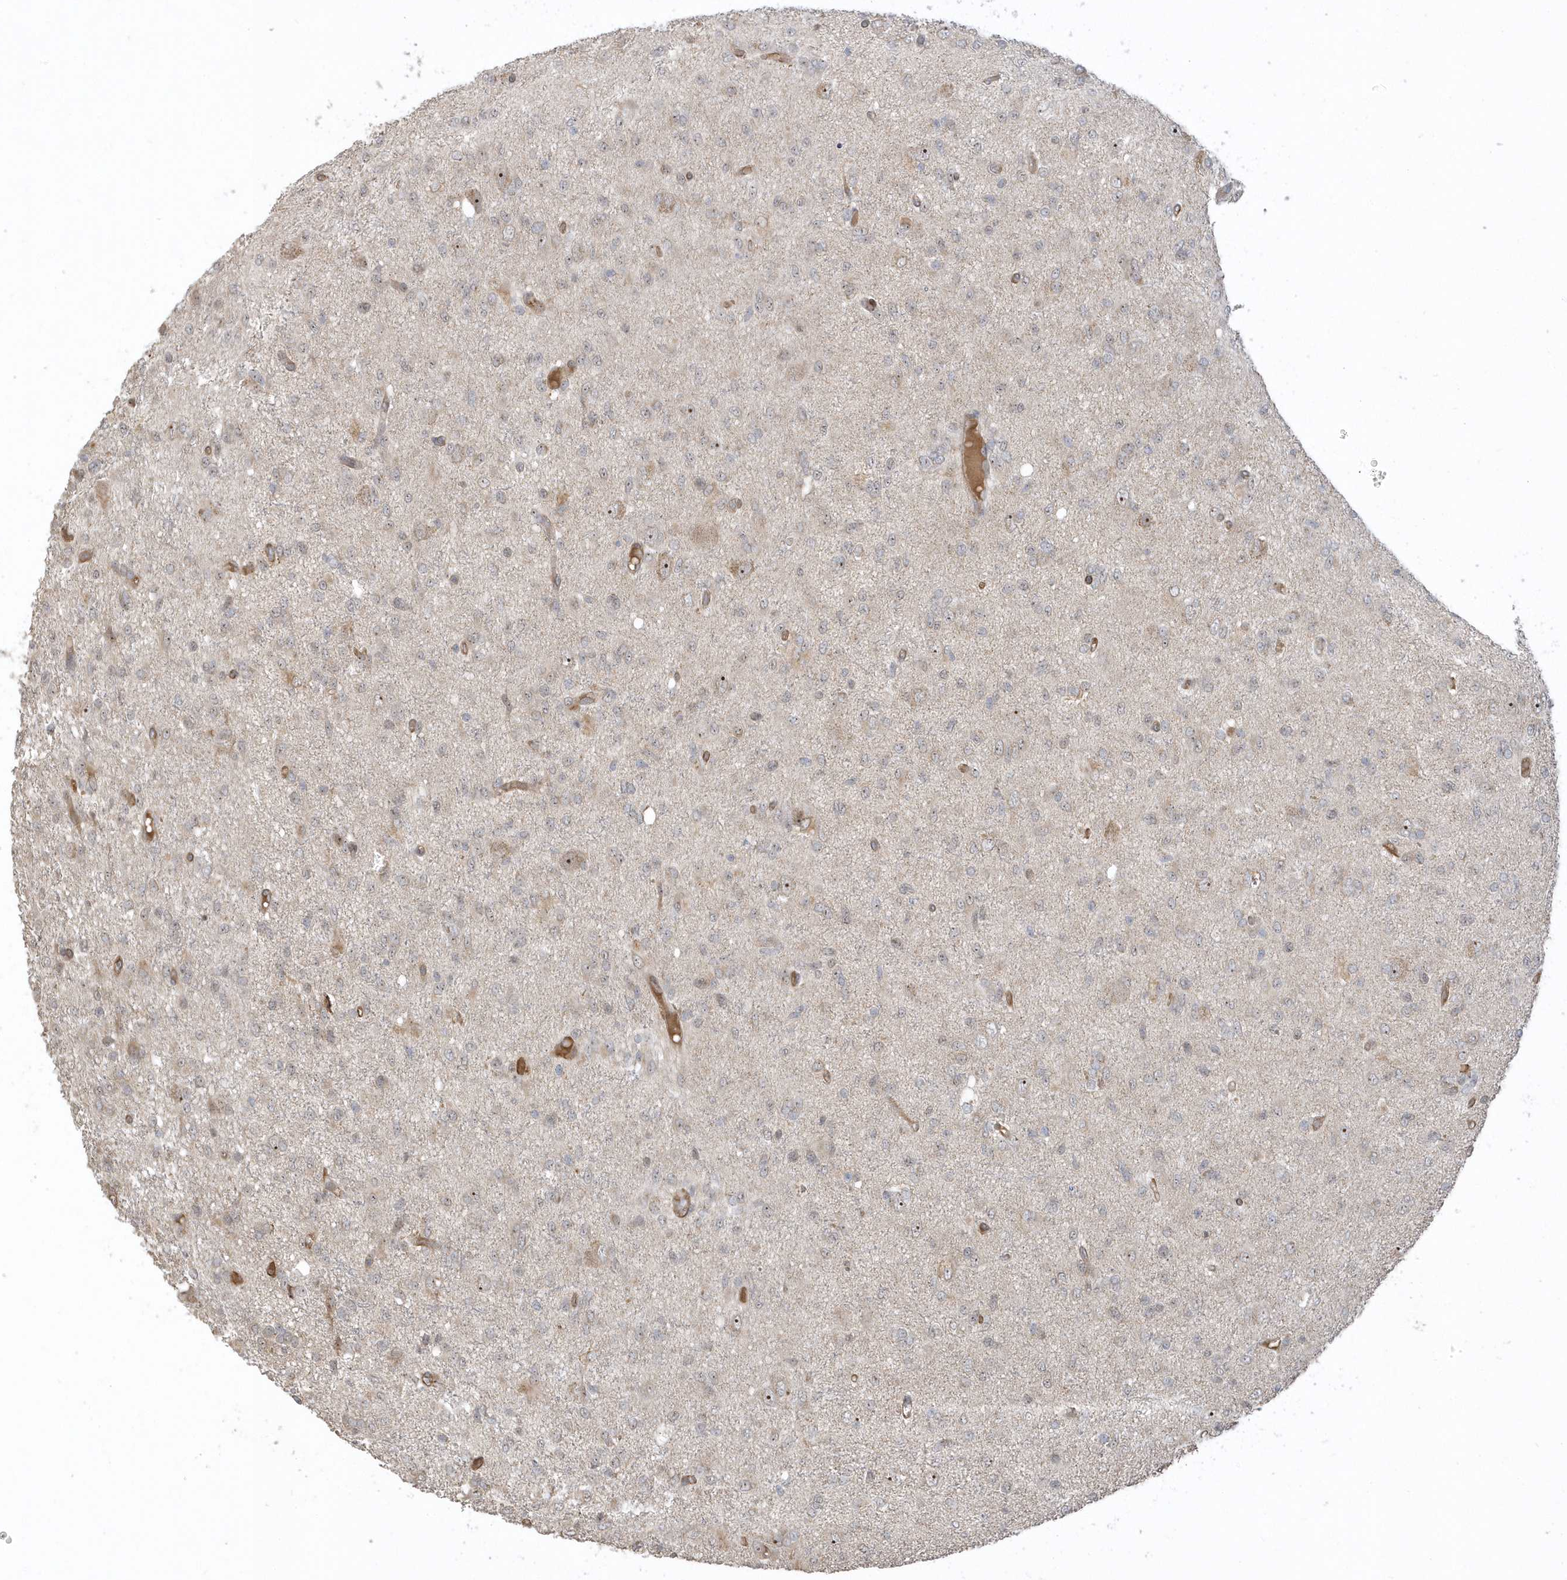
{"staining": {"intensity": "negative", "quantity": "none", "location": "none"}, "tissue": "glioma", "cell_type": "Tumor cells", "image_type": "cancer", "snomed": [{"axis": "morphology", "description": "Glioma, malignant, High grade"}, {"axis": "topography", "description": "Brain"}], "caption": "A micrograph of glioma stained for a protein exhibits no brown staining in tumor cells.", "gene": "ECM2", "patient": {"sex": "female", "age": 59}}